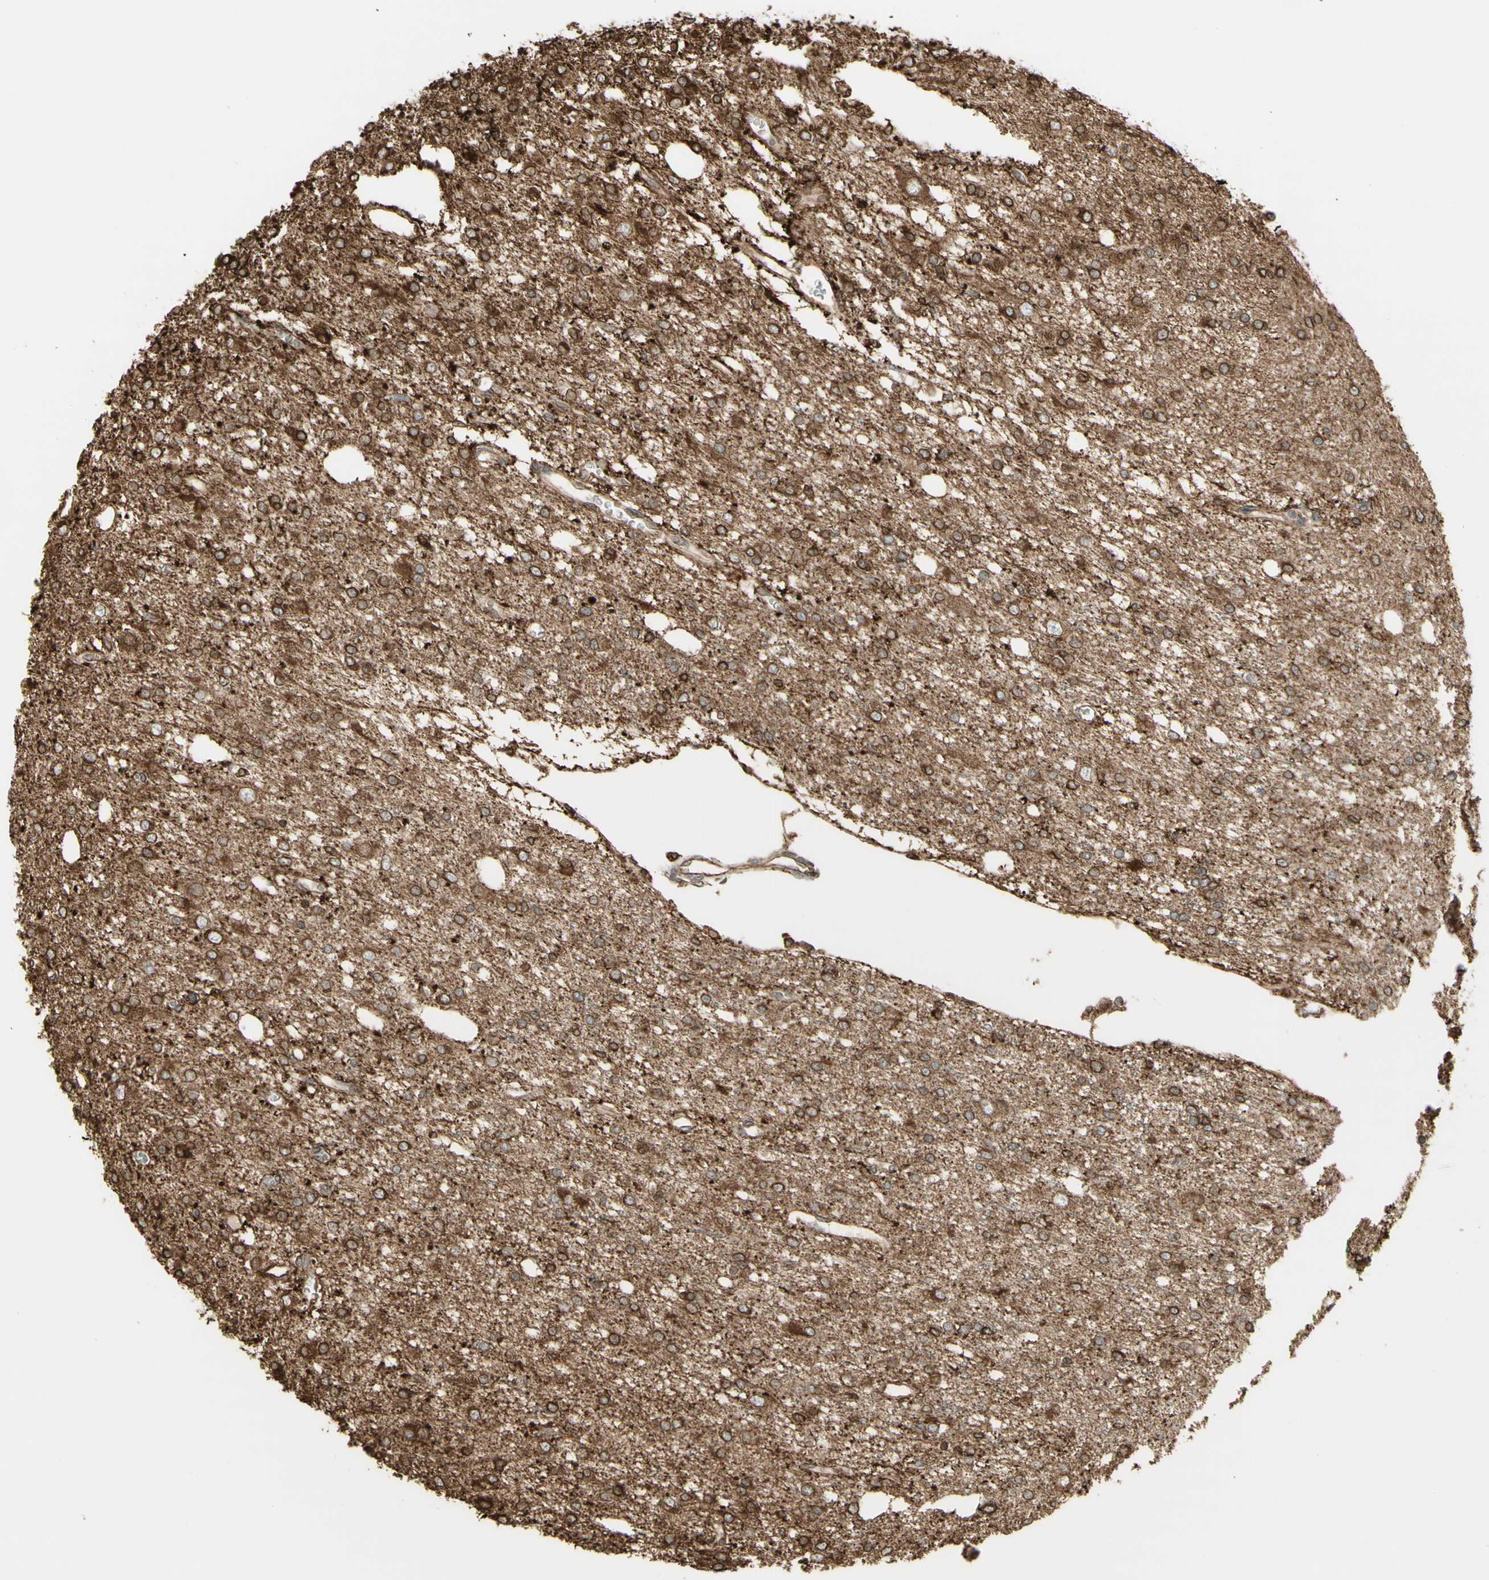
{"staining": {"intensity": "moderate", "quantity": ">75%", "location": "cytoplasmic/membranous"}, "tissue": "glioma", "cell_type": "Tumor cells", "image_type": "cancer", "snomed": [{"axis": "morphology", "description": "Glioma, malignant, Low grade"}, {"axis": "topography", "description": "Brain"}], "caption": "A brown stain highlights moderate cytoplasmic/membranous staining of a protein in malignant low-grade glioma tumor cells.", "gene": "CANX", "patient": {"sex": "male", "age": 38}}